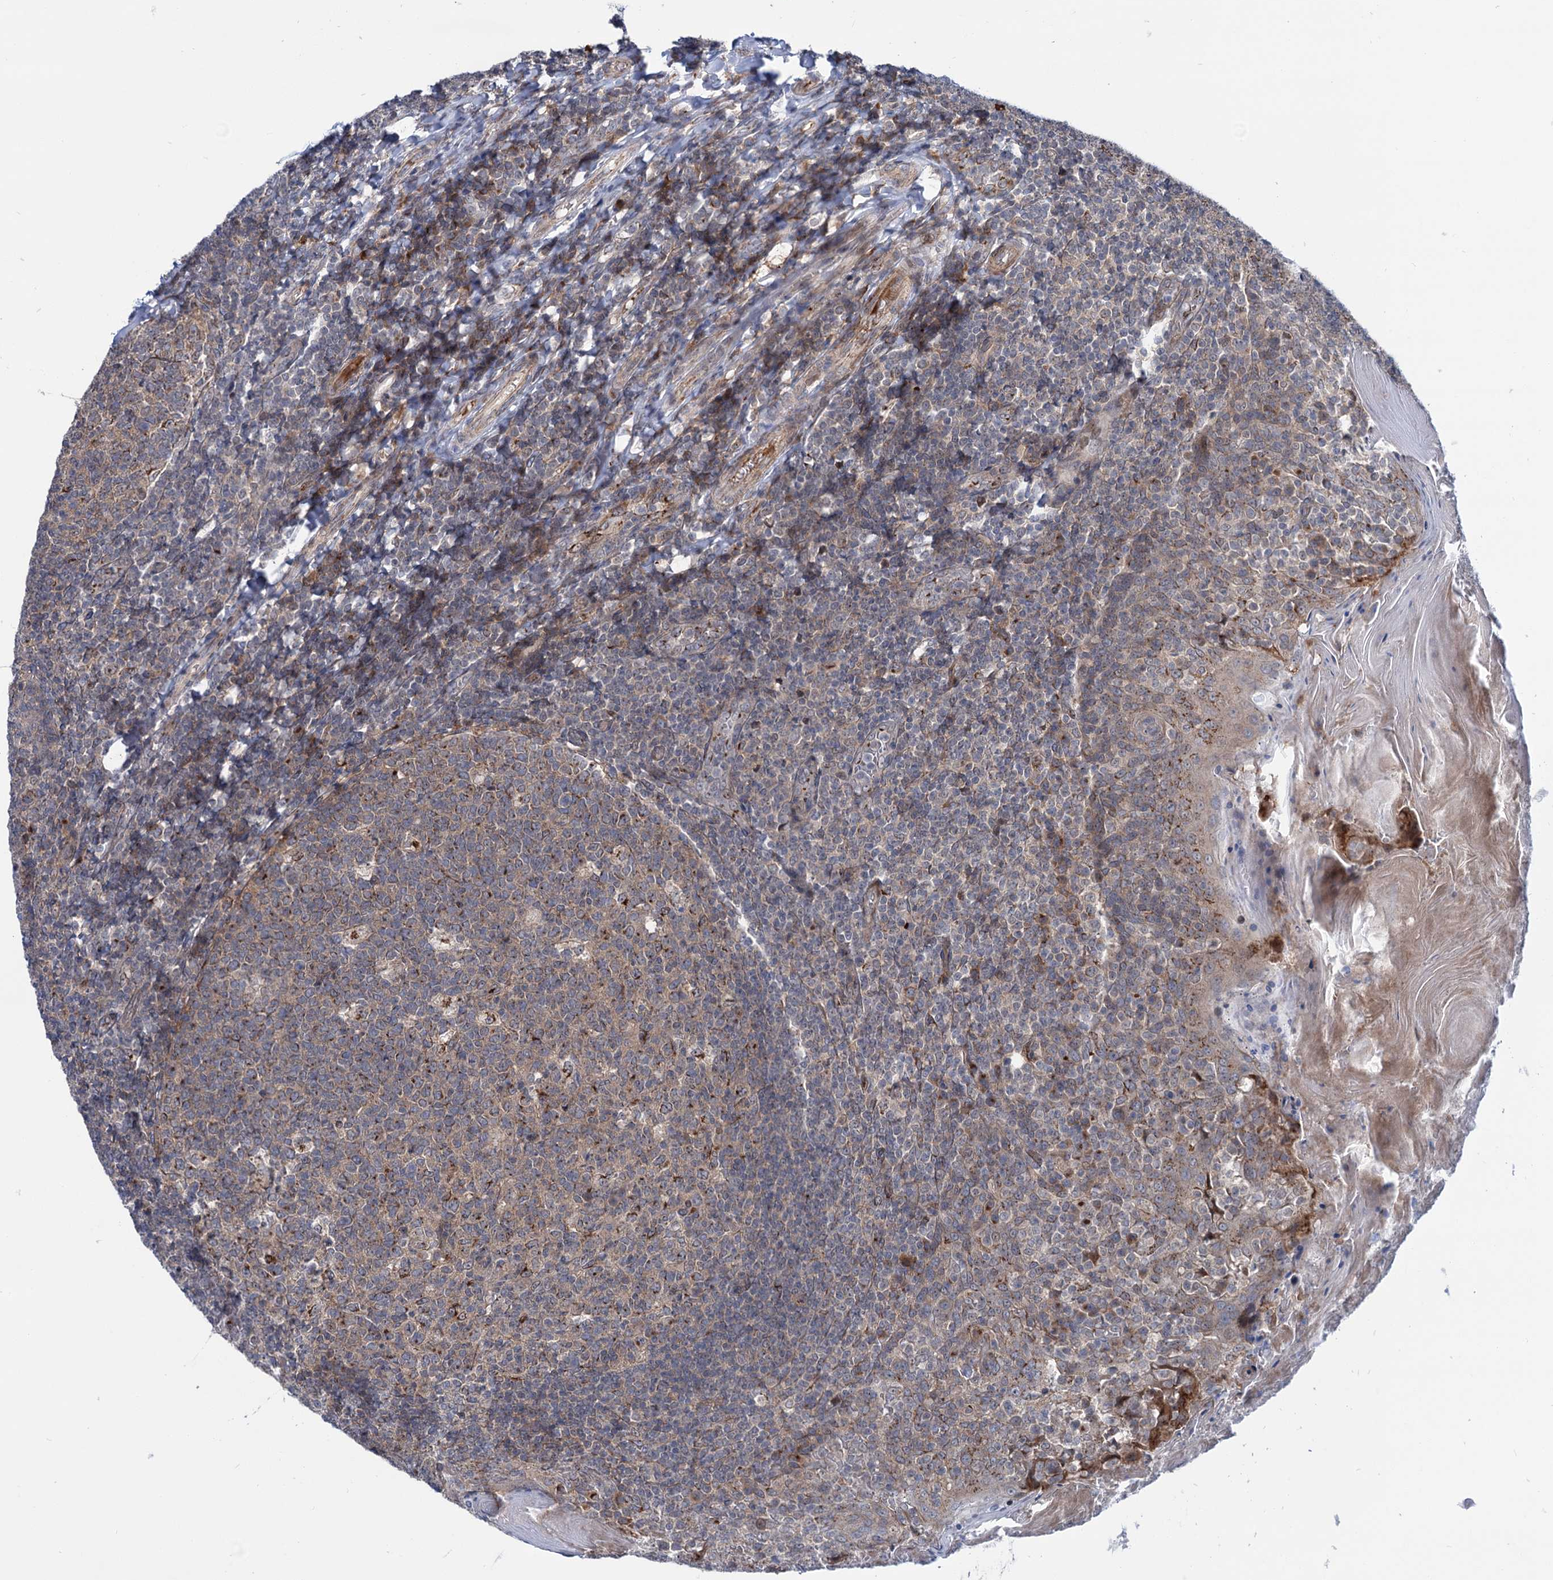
{"staining": {"intensity": "moderate", "quantity": "<25%", "location": "cytoplasmic/membranous"}, "tissue": "tonsil", "cell_type": "Germinal center cells", "image_type": "normal", "snomed": [{"axis": "morphology", "description": "Normal tissue, NOS"}, {"axis": "topography", "description": "Tonsil"}], "caption": "Approximately <25% of germinal center cells in normal tonsil display moderate cytoplasmic/membranous protein positivity as visualized by brown immunohistochemical staining.", "gene": "ELP4", "patient": {"sex": "female", "age": 19}}